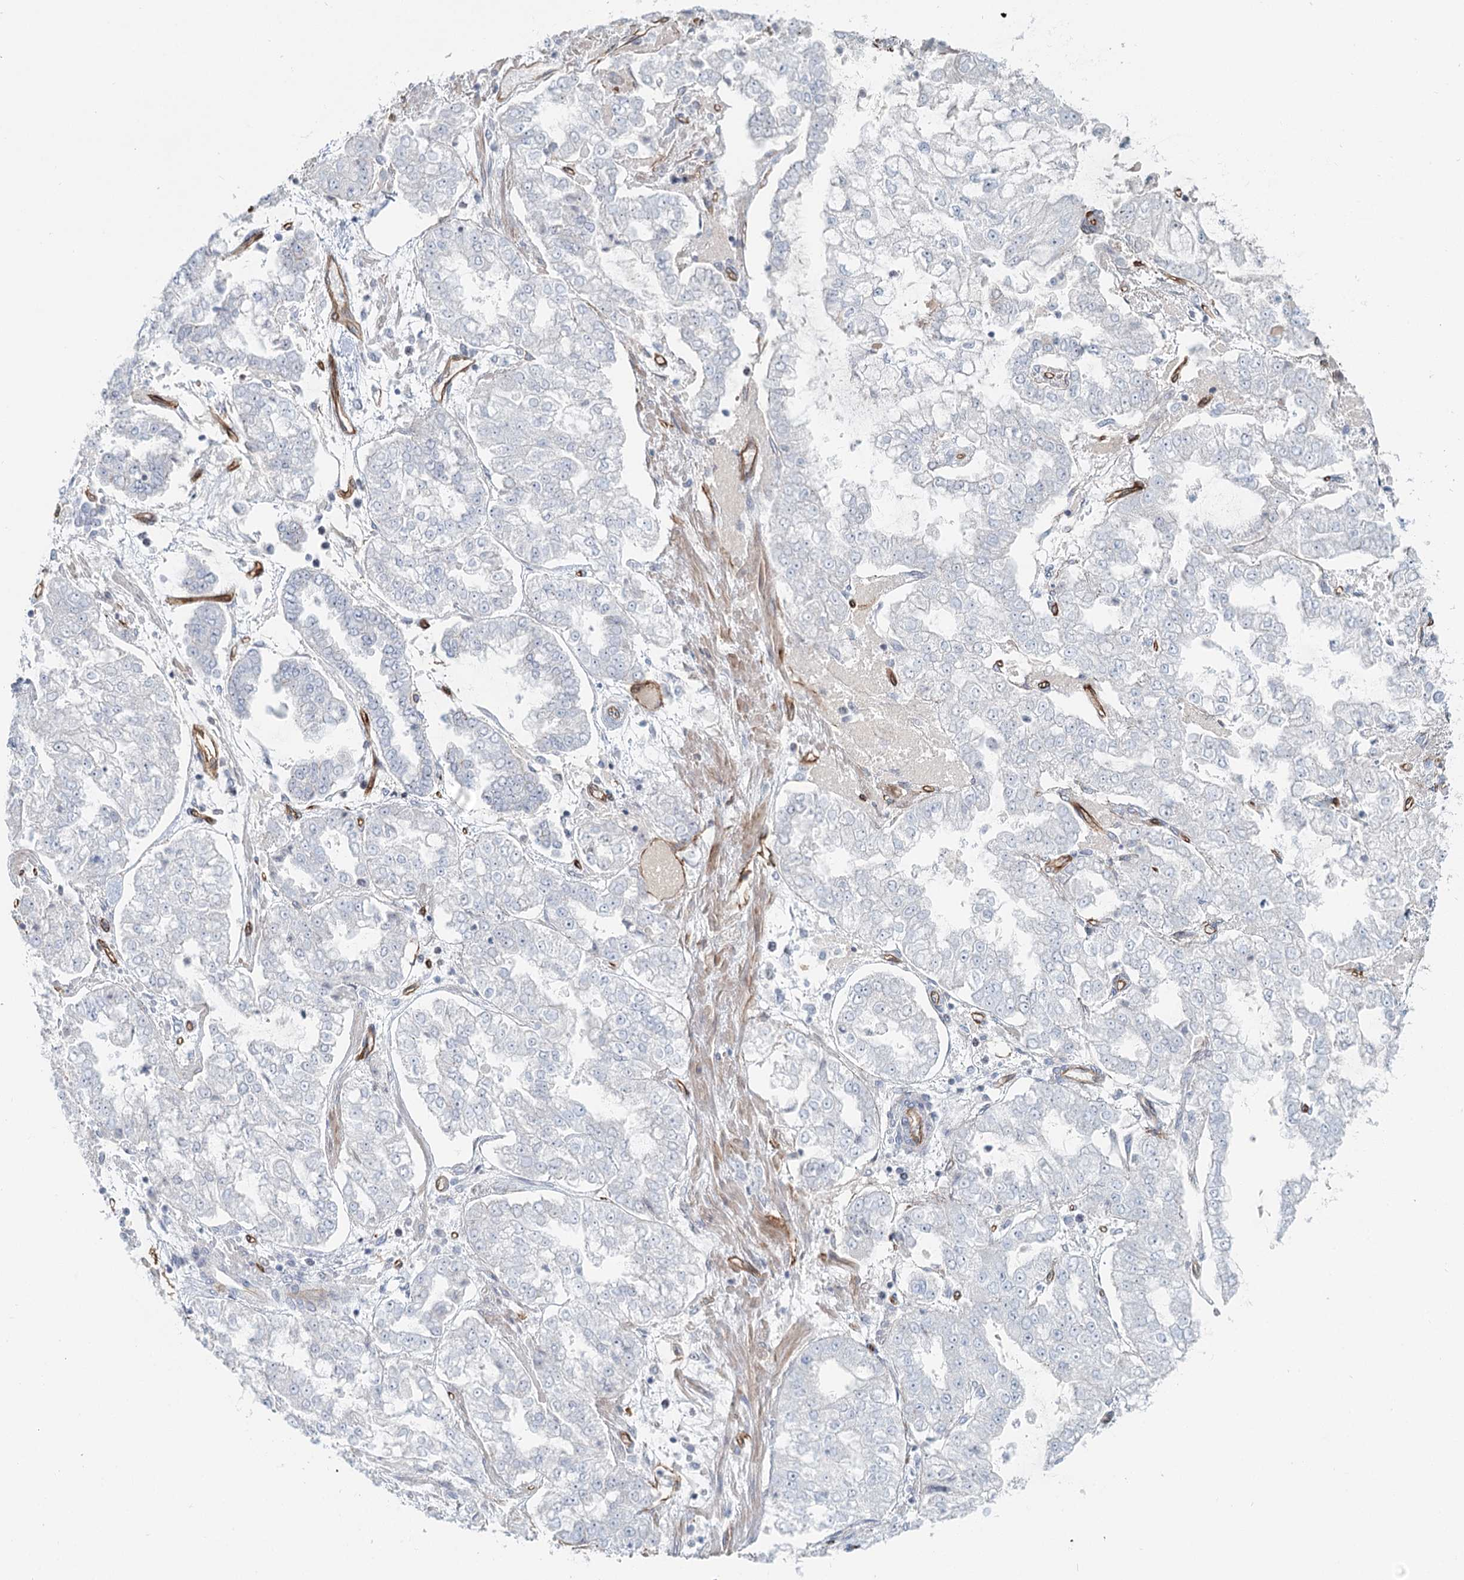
{"staining": {"intensity": "negative", "quantity": "none", "location": "none"}, "tissue": "stomach cancer", "cell_type": "Tumor cells", "image_type": "cancer", "snomed": [{"axis": "morphology", "description": "Adenocarcinoma, NOS"}, {"axis": "topography", "description": "Stomach"}], "caption": "Tumor cells show no significant protein expression in stomach adenocarcinoma.", "gene": "ZFYVE28", "patient": {"sex": "male", "age": 76}}